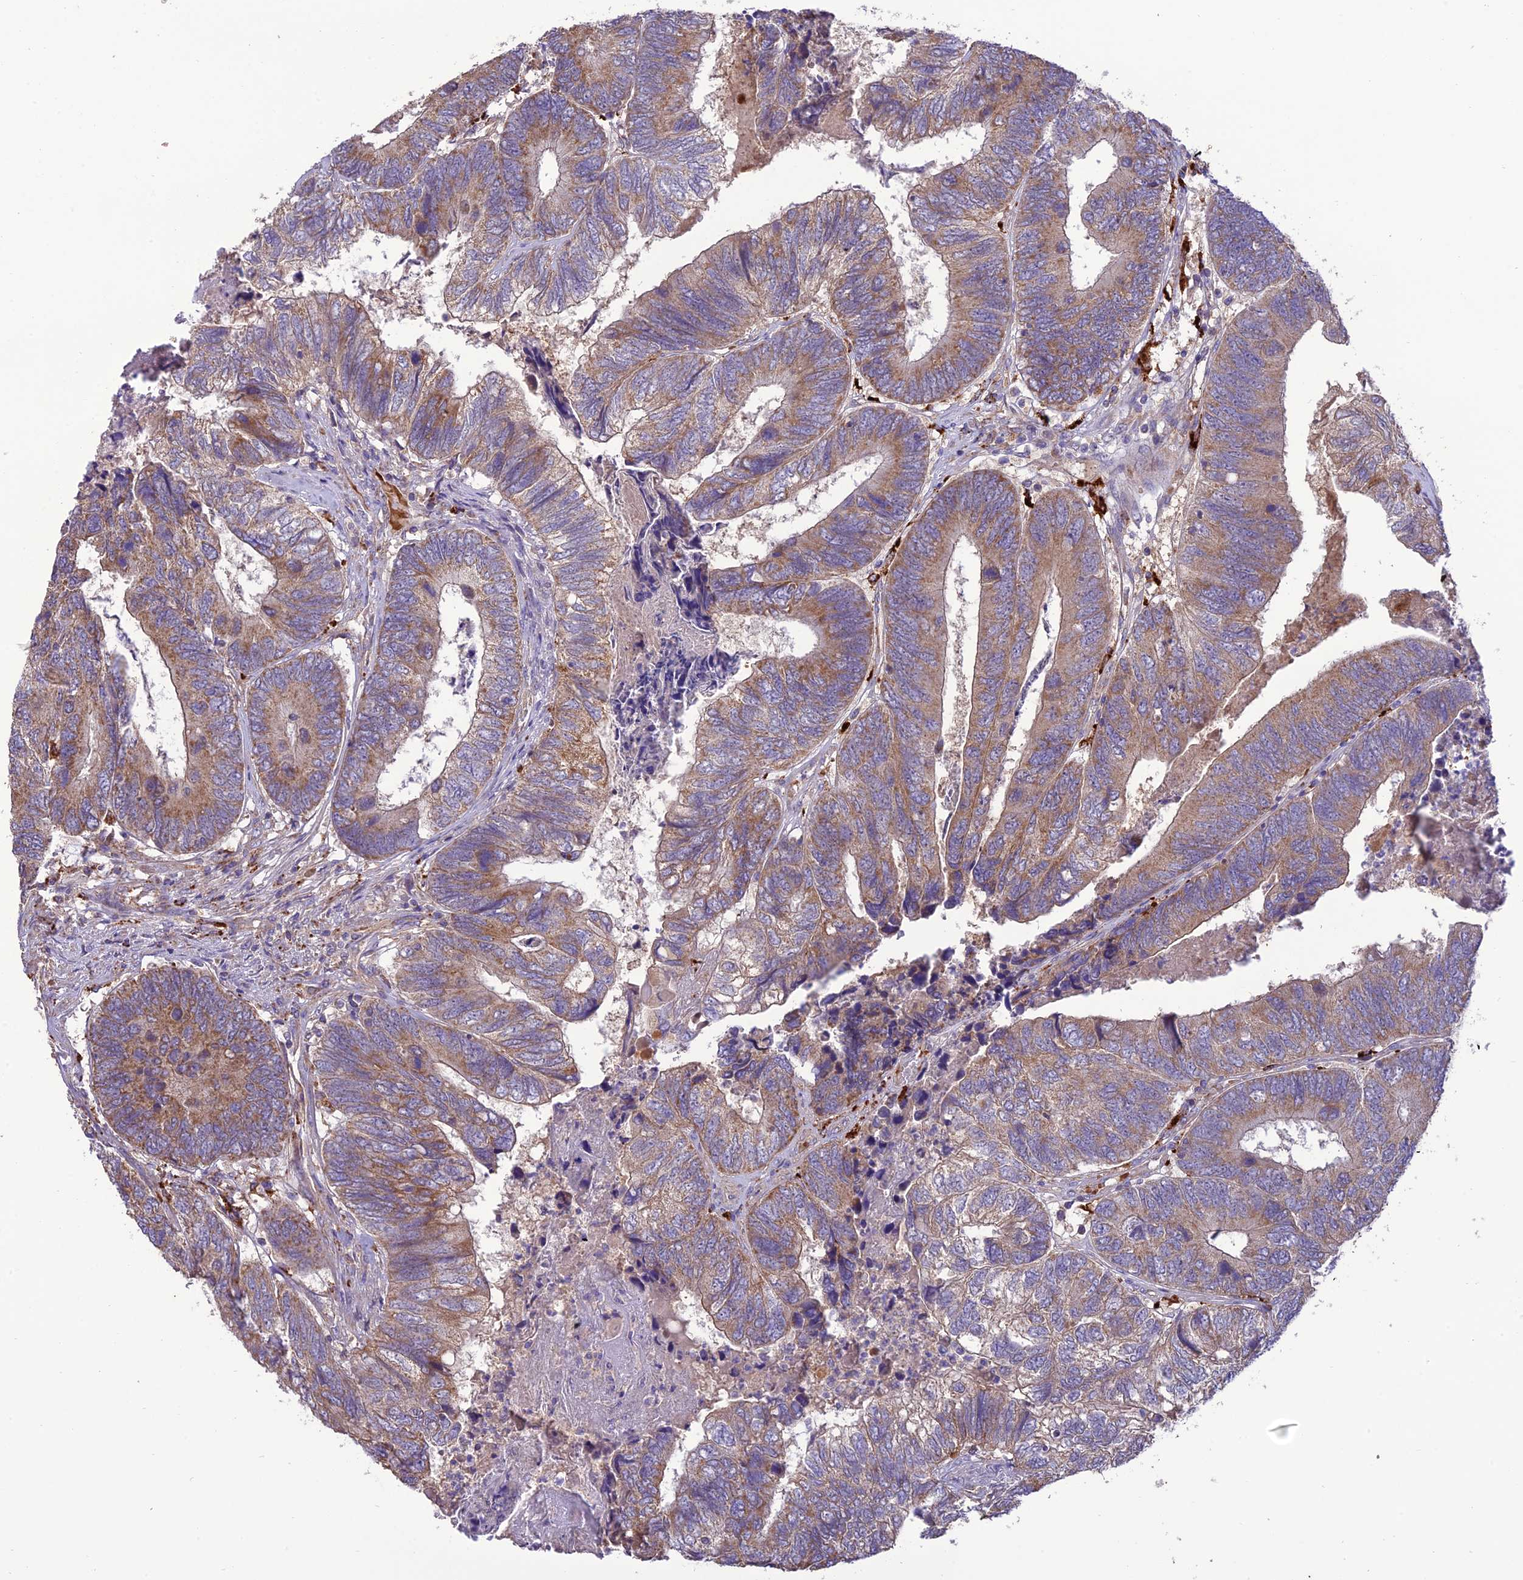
{"staining": {"intensity": "moderate", "quantity": "25%-75%", "location": "cytoplasmic/membranous"}, "tissue": "colorectal cancer", "cell_type": "Tumor cells", "image_type": "cancer", "snomed": [{"axis": "morphology", "description": "Adenocarcinoma, NOS"}, {"axis": "topography", "description": "Colon"}], "caption": "This micrograph exhibits immunohistochemistry staining of human colorectal cancer, with medium moderate cytoplasmic/membranous positivity in about 25%-75% of tumor cells.", "gene": "NDUFAF1", "patient": {"sex": "female", "age": 67}}